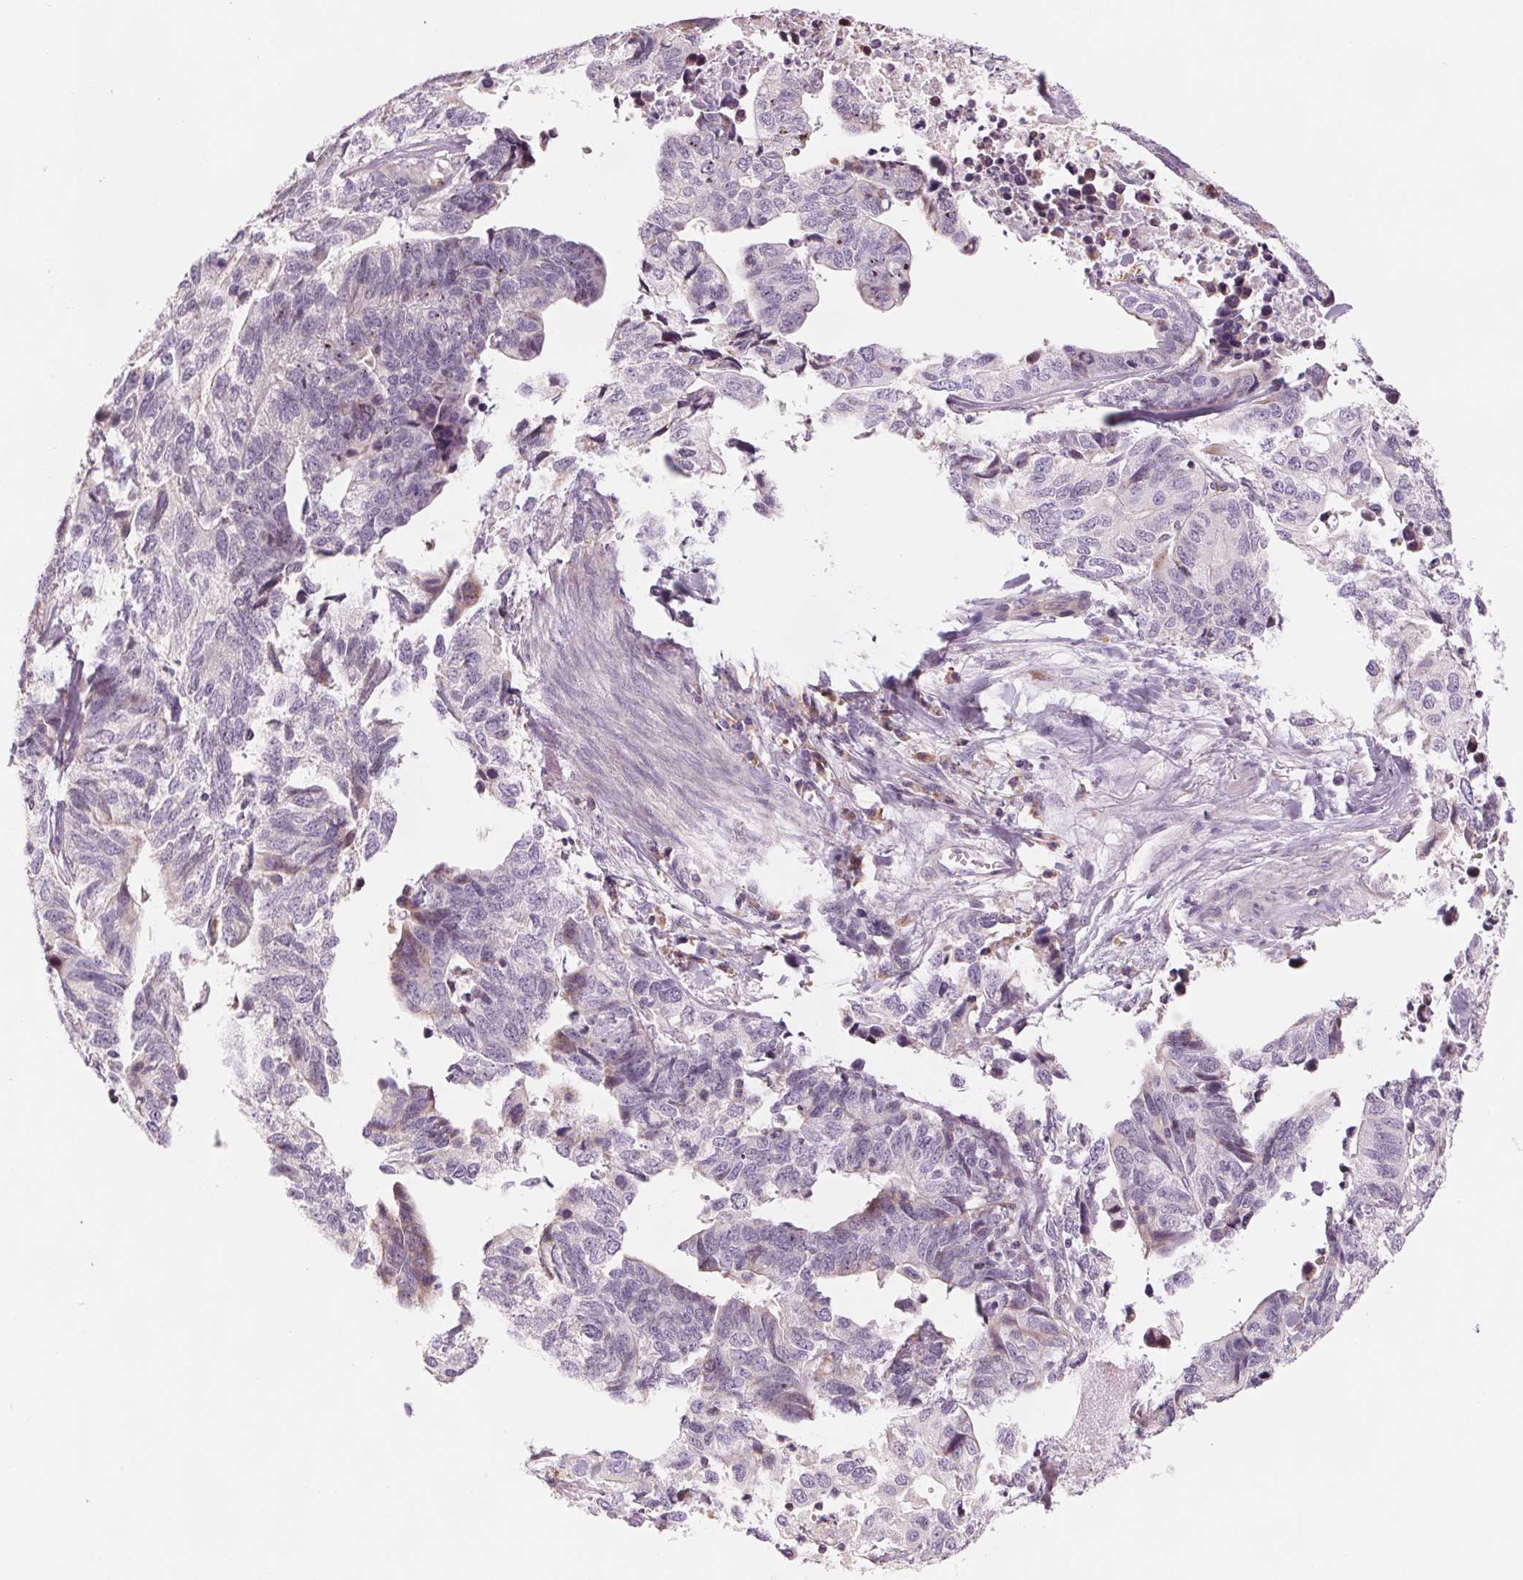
{"staining": {"intensity": "weak", "quantity": "<25%", "location": "cytoplasmic/membranous"}, "tissue": "stomach cancer", "cell_type": "Tumor cells", "image_type": "cancer", "snomed": [{"axis": "morphology", "description": "Adenocarcinoma, NOS"}, {"axis": "topography", "description": "Stomach, upper"}], "caption": "A high-resolution image shows immunohistochemistry (IHC) staining of stomach cancer (adenocarcinoma), which displays no significant staining in tumor cells.", "gene": "SAMD5", "patient": {"sex": "female", "age": 67}}